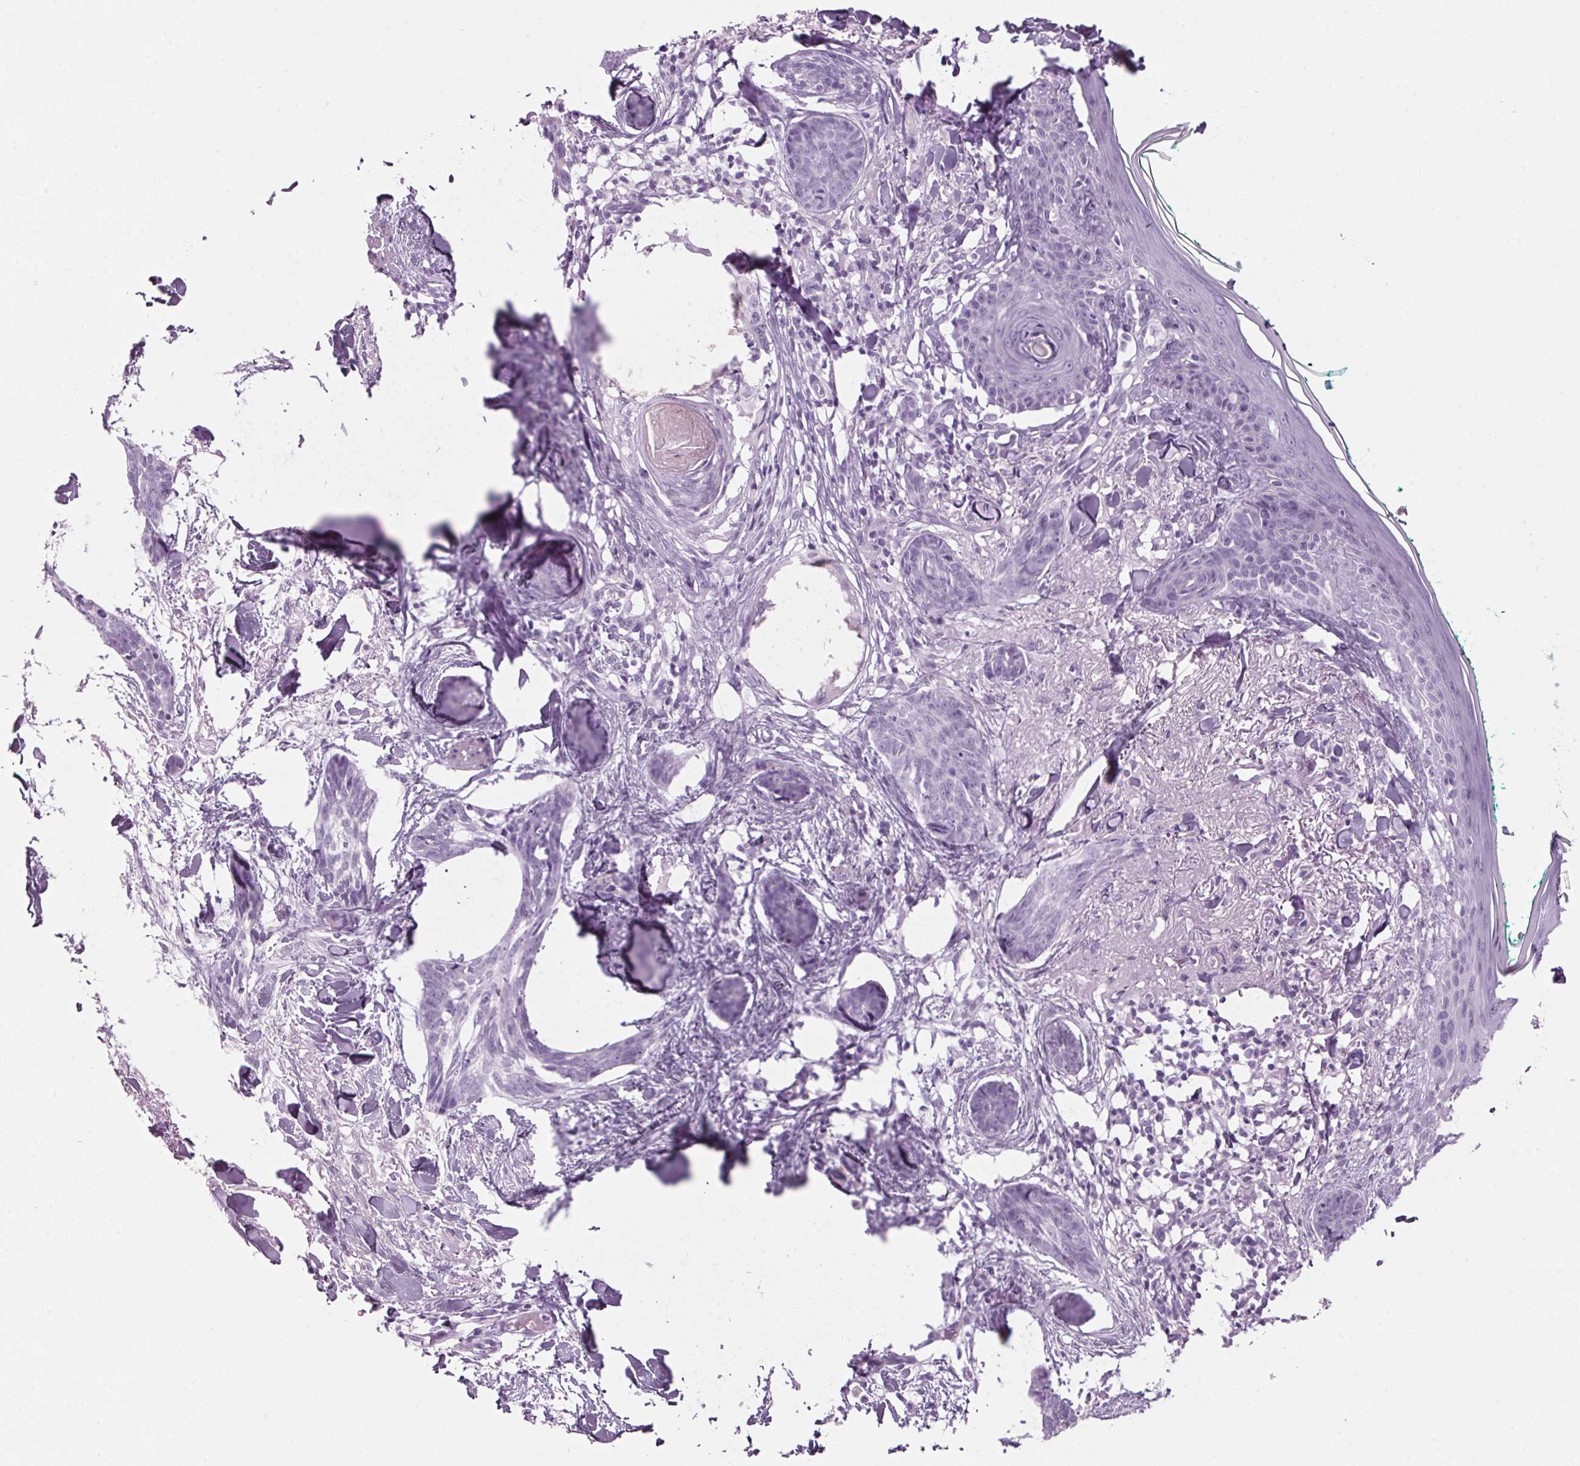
{"staining": {"intensity": "negative", "quantity": "none", "location": "none"}, "tissue": "skin cancer", "cell_type": "Tumor cells", "image_type": "cancer", "snomed": [{"axis": "morphology", "description": "Basal cell carcinoma"}, {"axis": "topography", "description": "Skin"}], "caption": "Protein analysis of skin cancer shows no significant staining in tumor cells.", "gene": "PPP1R1A", "patient": {"sex": "female", "age": 78}}